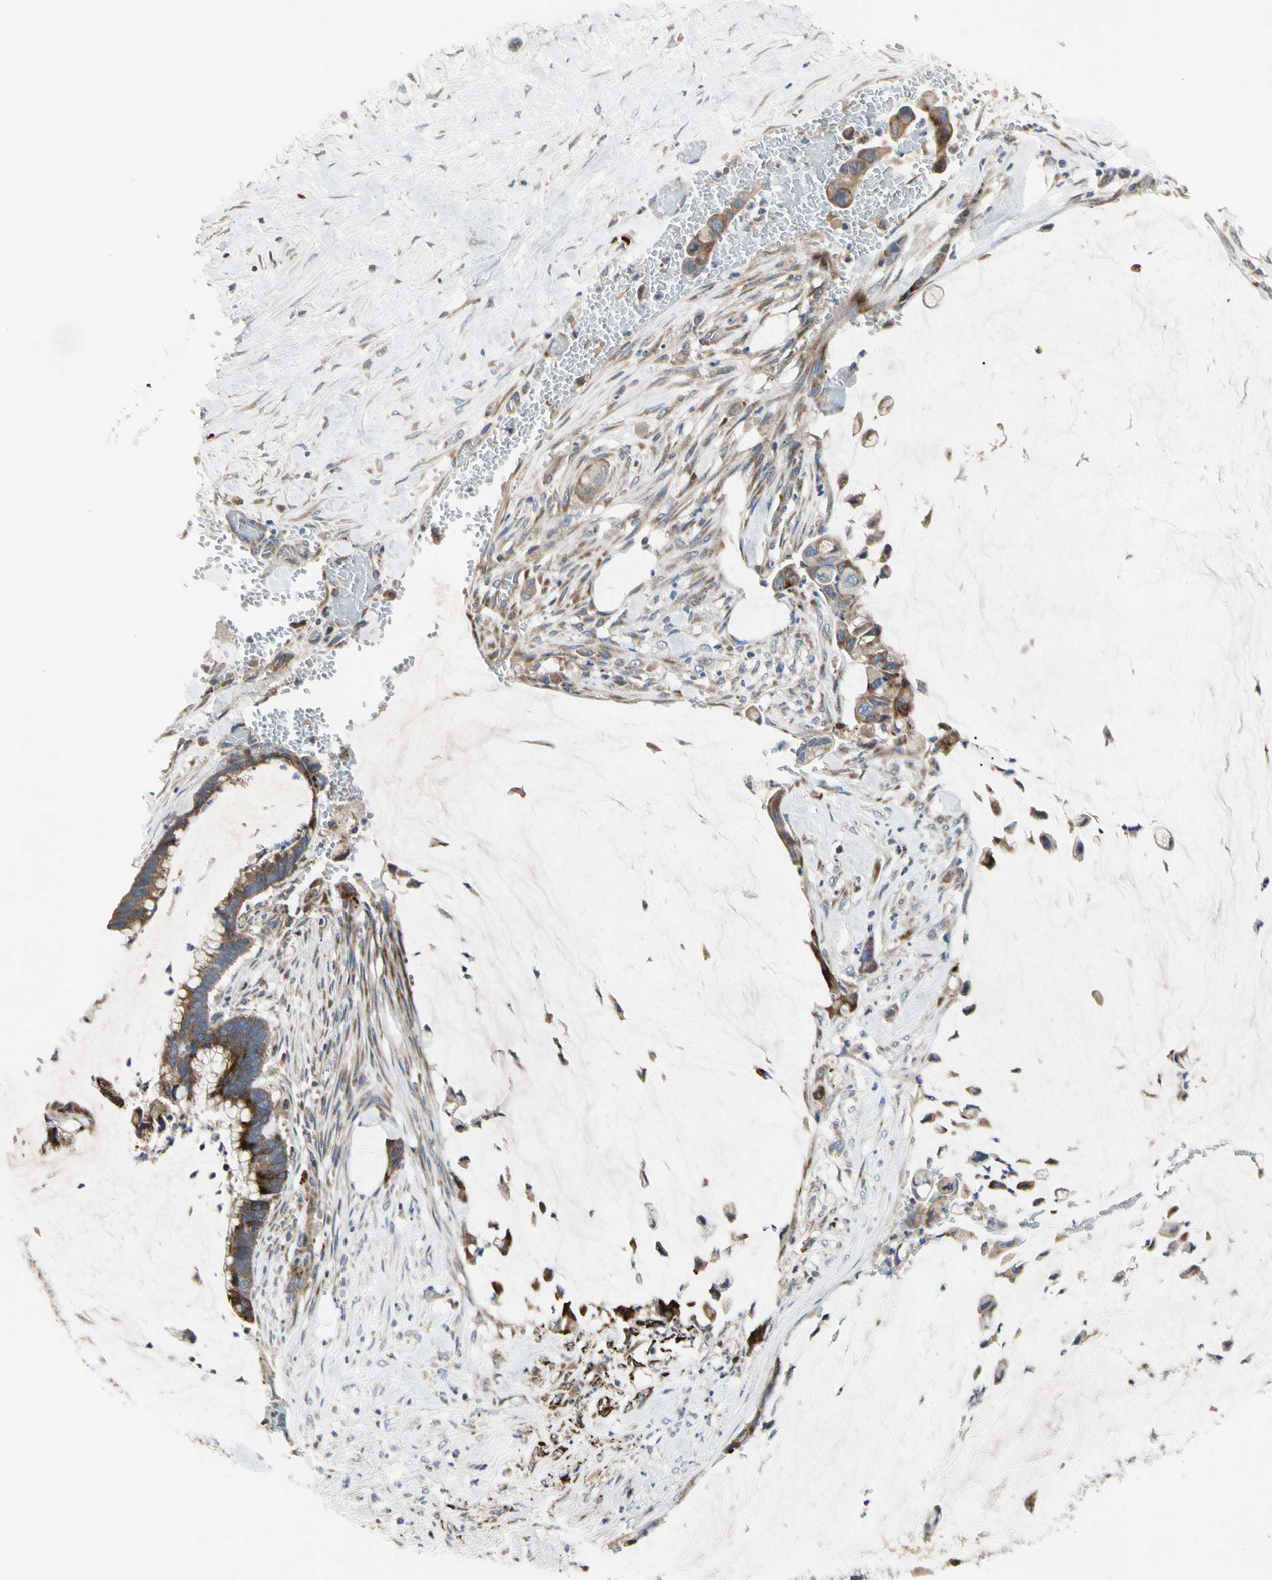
{"staining": {"intensity": "weak", "quantity": ">75%", "location": "cytoplasmic/membranous"}, "tissue": "pancreatic cancer", "cell_type": "Tumor cells", "image_type": "cancer", "snomed": [{"axis": "morphology", "description": "Adenocarcinoma, NOS"}, {"axis": "topography", "description": "Pancreas"}], "caption": "Immunohistochemistry (IHC) micrograph of pancreatic adenocarcinoma stained for a protein (brown), which exhibits low levels of weak cytoplasmic/membranous expression in about >75% of tumor cells.", "gene": "MMEL1", "patient": {"sex": "male", "age": 41}}